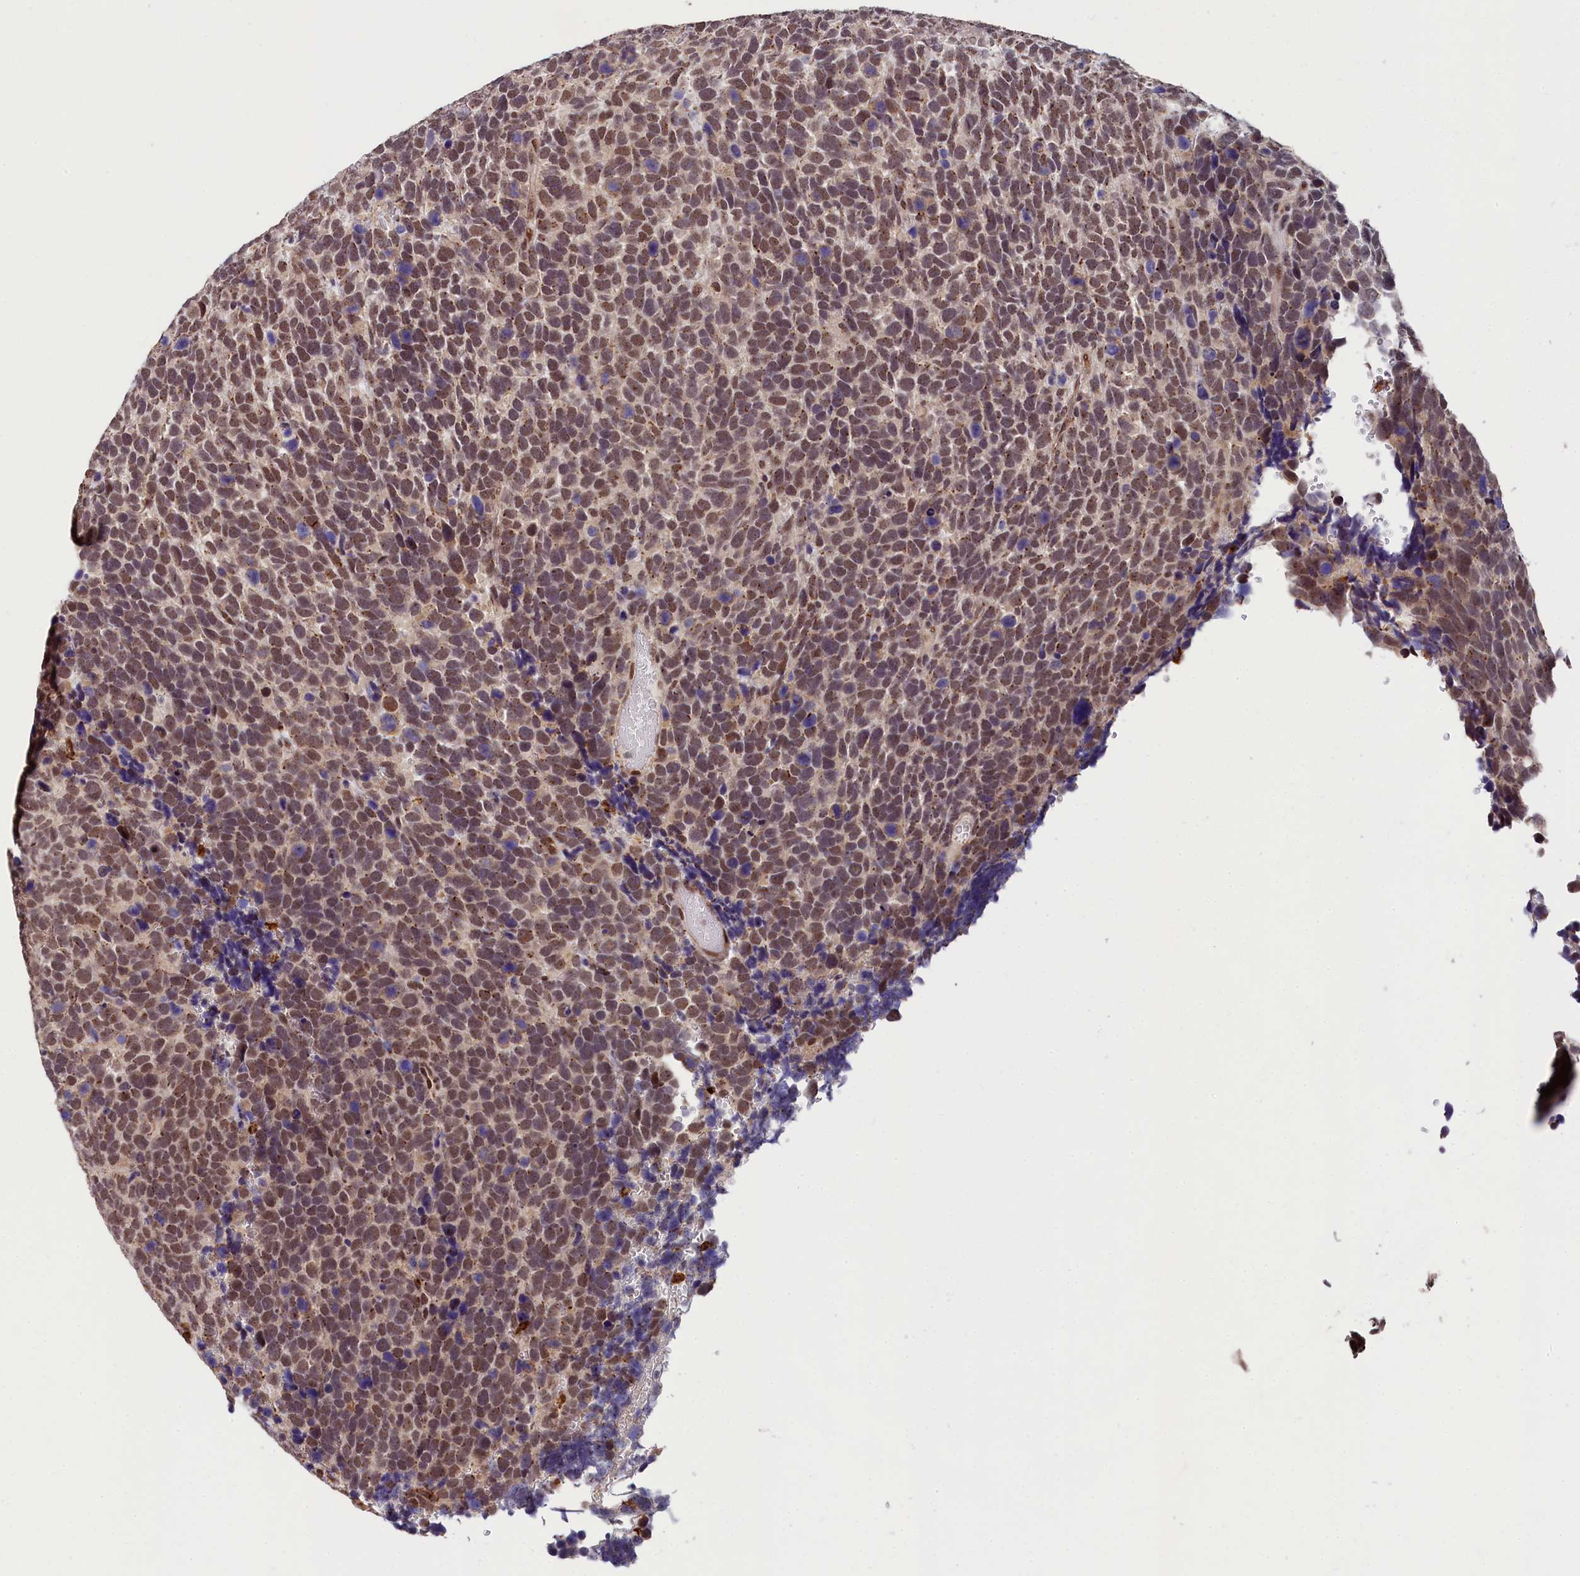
{"staining": {"intensity": "moderate", "quantity": ">75%", "location": "nuclear"}, "tissue": "urothelial cancer", "cell_type": "Tumor cells", "image_type": "cancer", "snomed": [{"axis": "morphology", "description": "Urothelial carcinoma, High grade"}, {"axis": "topography", "description": "Urinary bladder"}], "caption": "Moderate nuclear protein staining is present in about >75% of tumor cells in high-grade urothelial carcinoma.", "gene": "ADIG", "patient": {"sex": "female", "age": 82}}